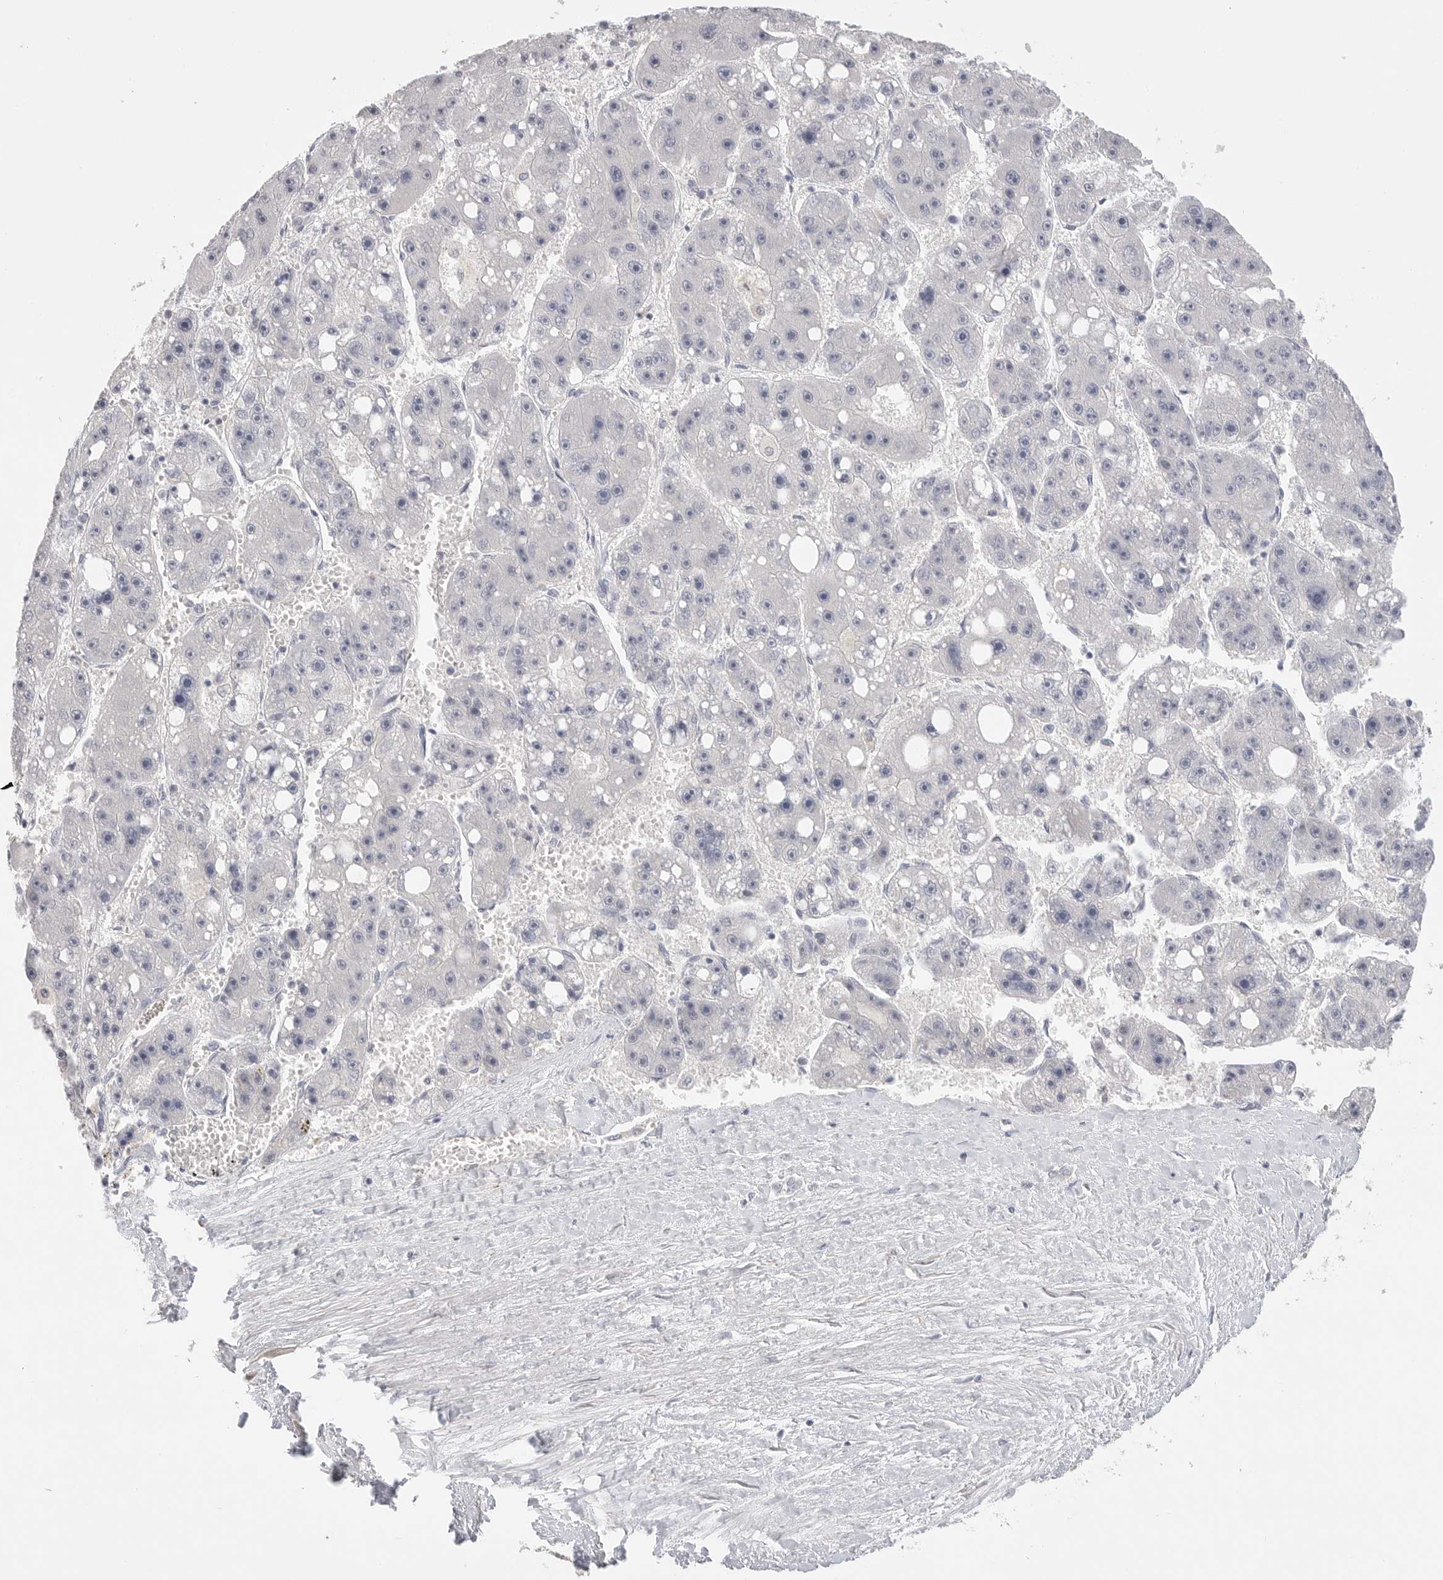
{"staining": {"intensity": "negative", "quantity": "none", "location": "none"}, "tissue": "liver cancer", "cell_type": "Tumor cells", "image_type": "cancer", "snomed": [{"axis": "morphology", "description": "Carcinoma, Hepatocellular, NOS"}, {"axis": "topography", "description": "Liver"}], "caption": "Tumor cells show no significant protein positivity in liver cancer.", "gene": "FBN2", "patient": {"sex": "female", "age": 61}}